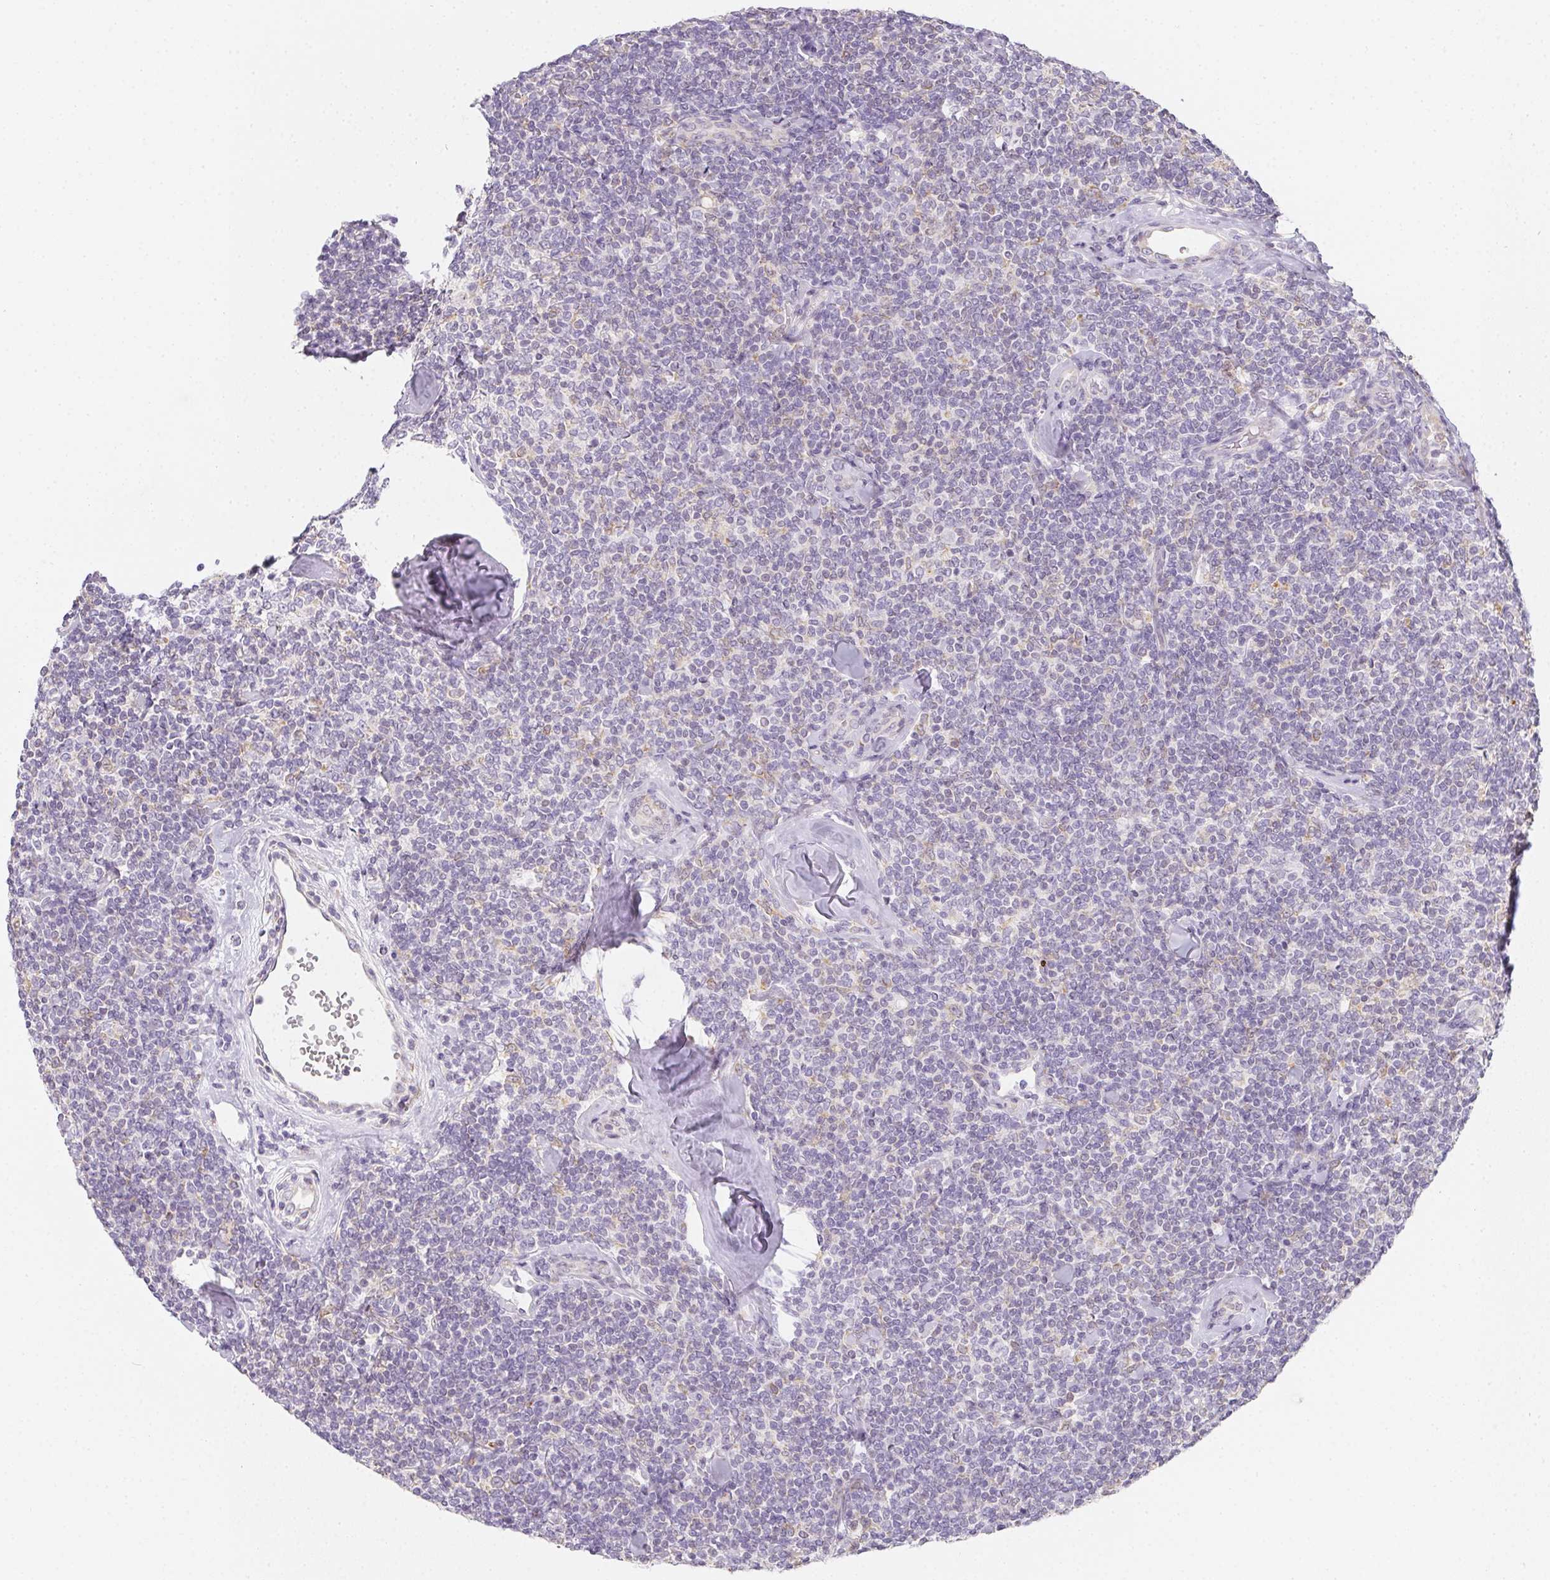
{"staining": {"intensity": "negative", "quantity": "none", "location": "none"}, "tissue": "lymphoma", "cell_type": "Tumor cells", "image_type": "cancer", "snomed": [{"axis": "morphology", "description": "Malignant lymphoma, non-Hodgkin's type, Low grade"}, {"axis": "topography", "description": "Lymph node"}], "caption": "A high-resolution image shows IHC staining of lymphoma, which shows no significant staining in tumor cells. (DAB immunohistochemistry (IHC), high magnification).", "gene": "SOAT1", "patient": {"sex": "female", "age": 56}}